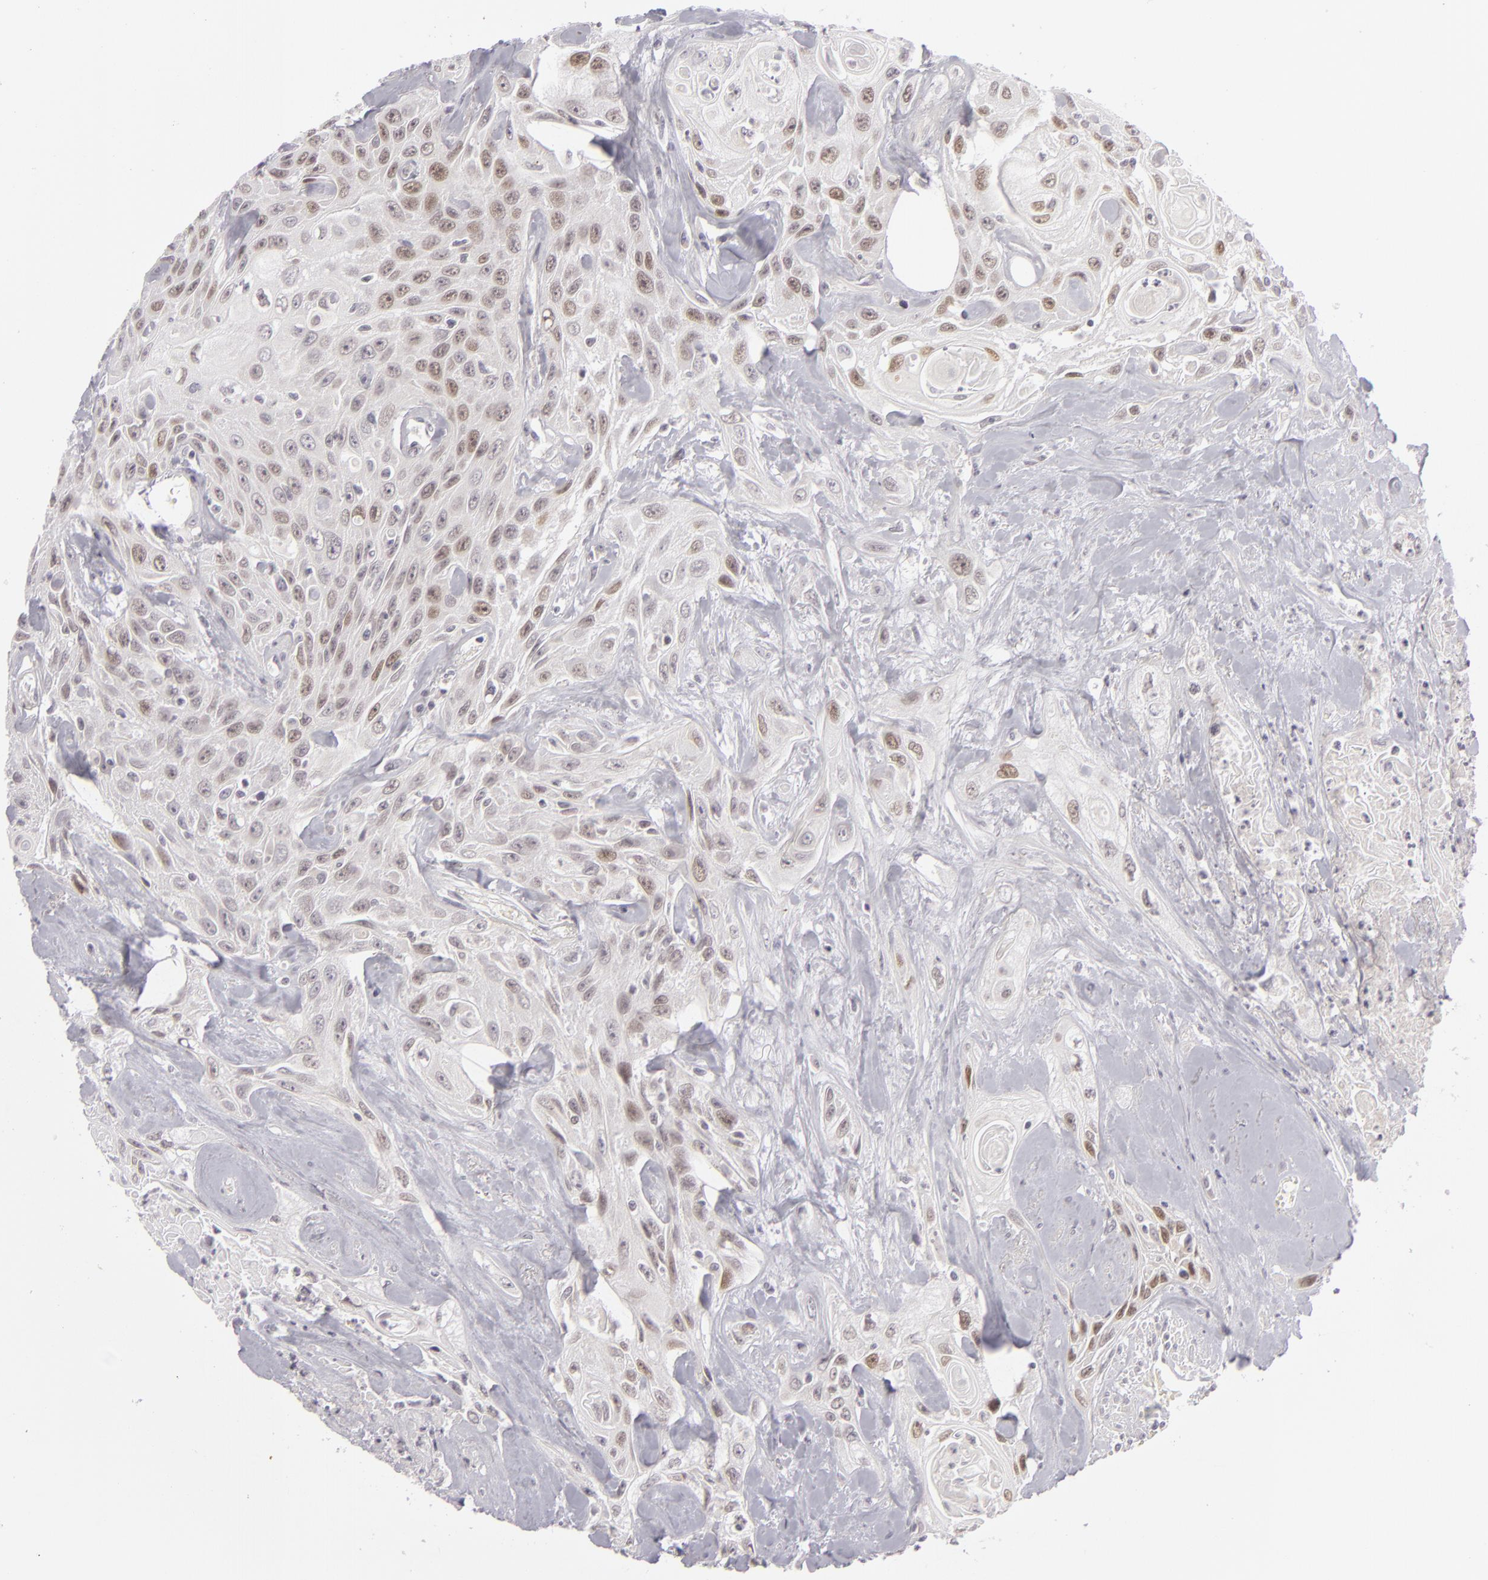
{"staining": {"intensity": "weak", "quantity": "<25%", "location": "nuclear"}, "tissue": "urothelial cancer", "cell_type": "Tumor cells", "image_type": "cancer", "snomed": [{"axis": "morphology", "description": "Urothelial carcinoma, High grade"}, {"axis": "topography", "description": "Urinary bladder"}], "caption": "IHC of urothelial cancer reveals no expression in tumor cells. Nuclei are stained in blue.", "gene": "SIX1", "patient": {"sex": "female", "age": 84}}